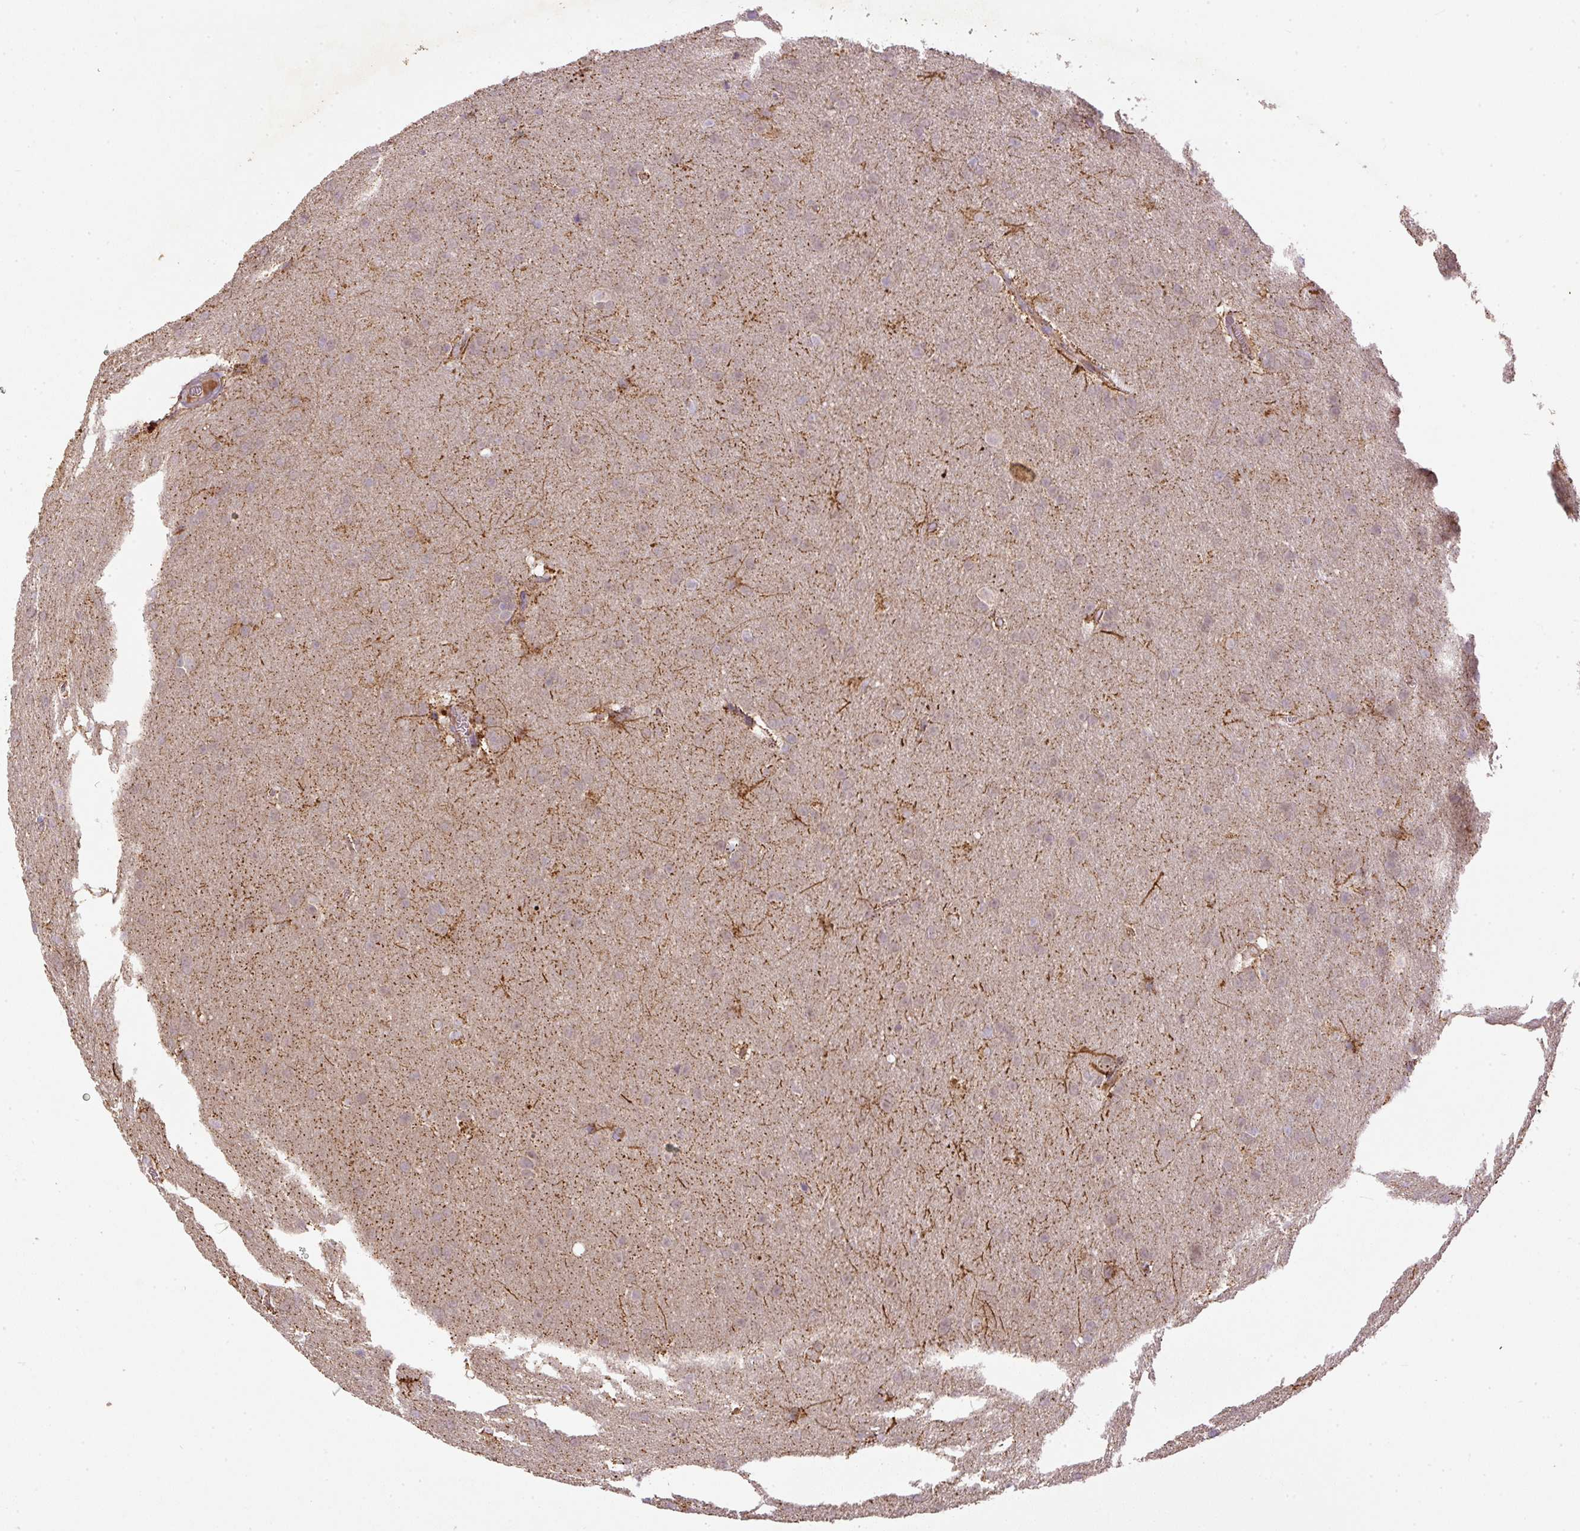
{"staining": {"intensity": "negative", "quantity": "none", "location": "none"}, "tissue": "glioma", "cell_type": "Tumor cells", "image_type": "cancer", "snomed": [{"axis": "morphology", "description": "Glioma, malignant, Low grade"}, {"axis": "topography", "description": "Brain"}], "caption": "IHC of glioma exhibits no positivity in tumor cells. (DAB immunohistochemistry (IHC) visualized using brightfield microscopy, high magnification).", "gene": "DAPK1", "patient": {"sex": "female", "age": 32}}